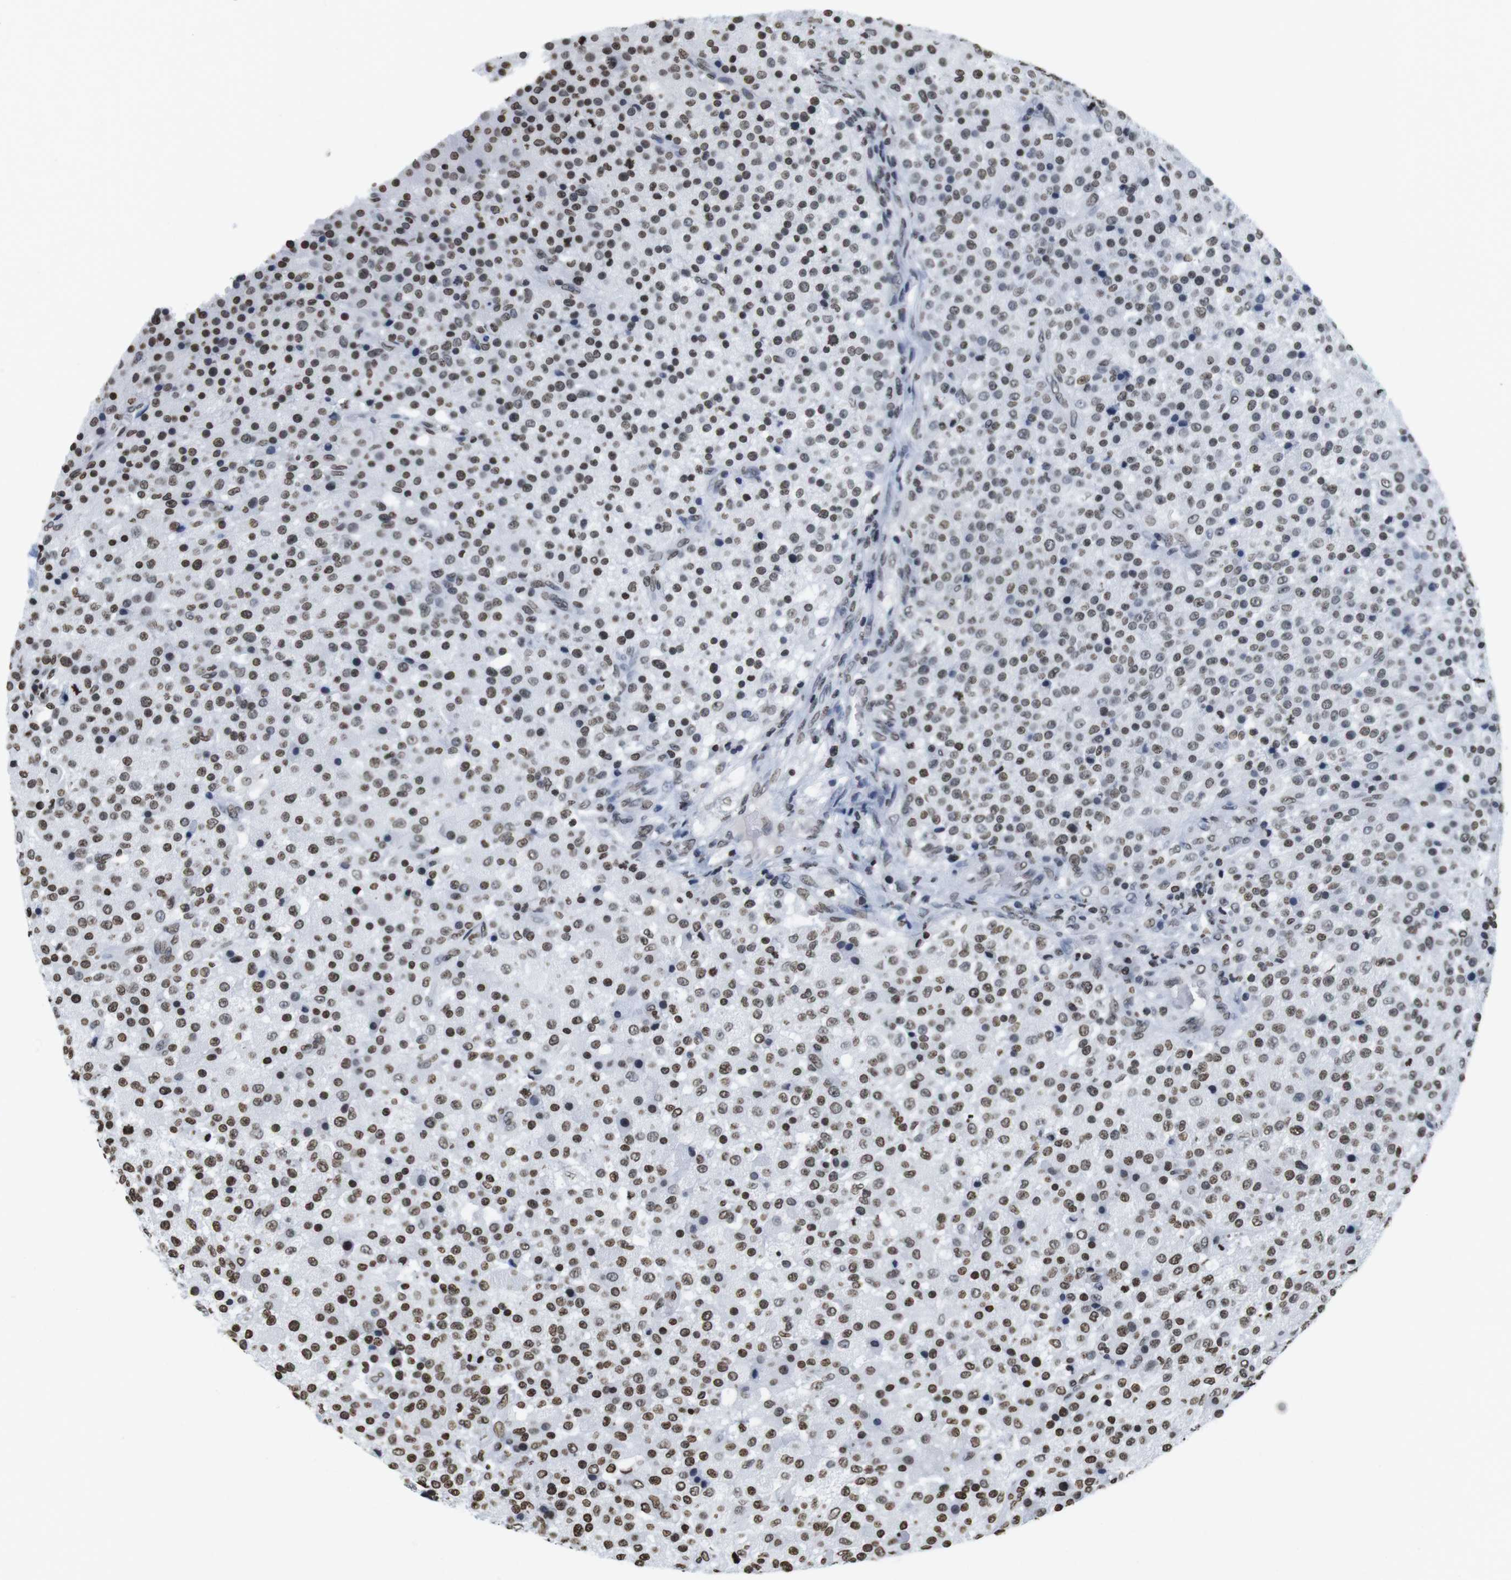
{"staining": {"intensity": "moderate", "quantity": "25%-75%", "location": "nuclear"}, "tissue": "testis cancer", "cell_type": "Tumor cells", "image_type": "cancer", "snomed": [{"axis": "morphology", "description": "Seminoma, NOS"}, {"axis": "topography", "description": "Testis"}], "caption": "A medium amount of moderate nuclear expression is identified in approximately 25%-75% of tumor cells in seminoma (testis) tissue. The staining is performed using DAB brown chromogen to label protein expression. The nuclei are counter-stained blue using hematoxylin.", "gene": "BSX", "patient": {"sex": "male", "age": 59}}